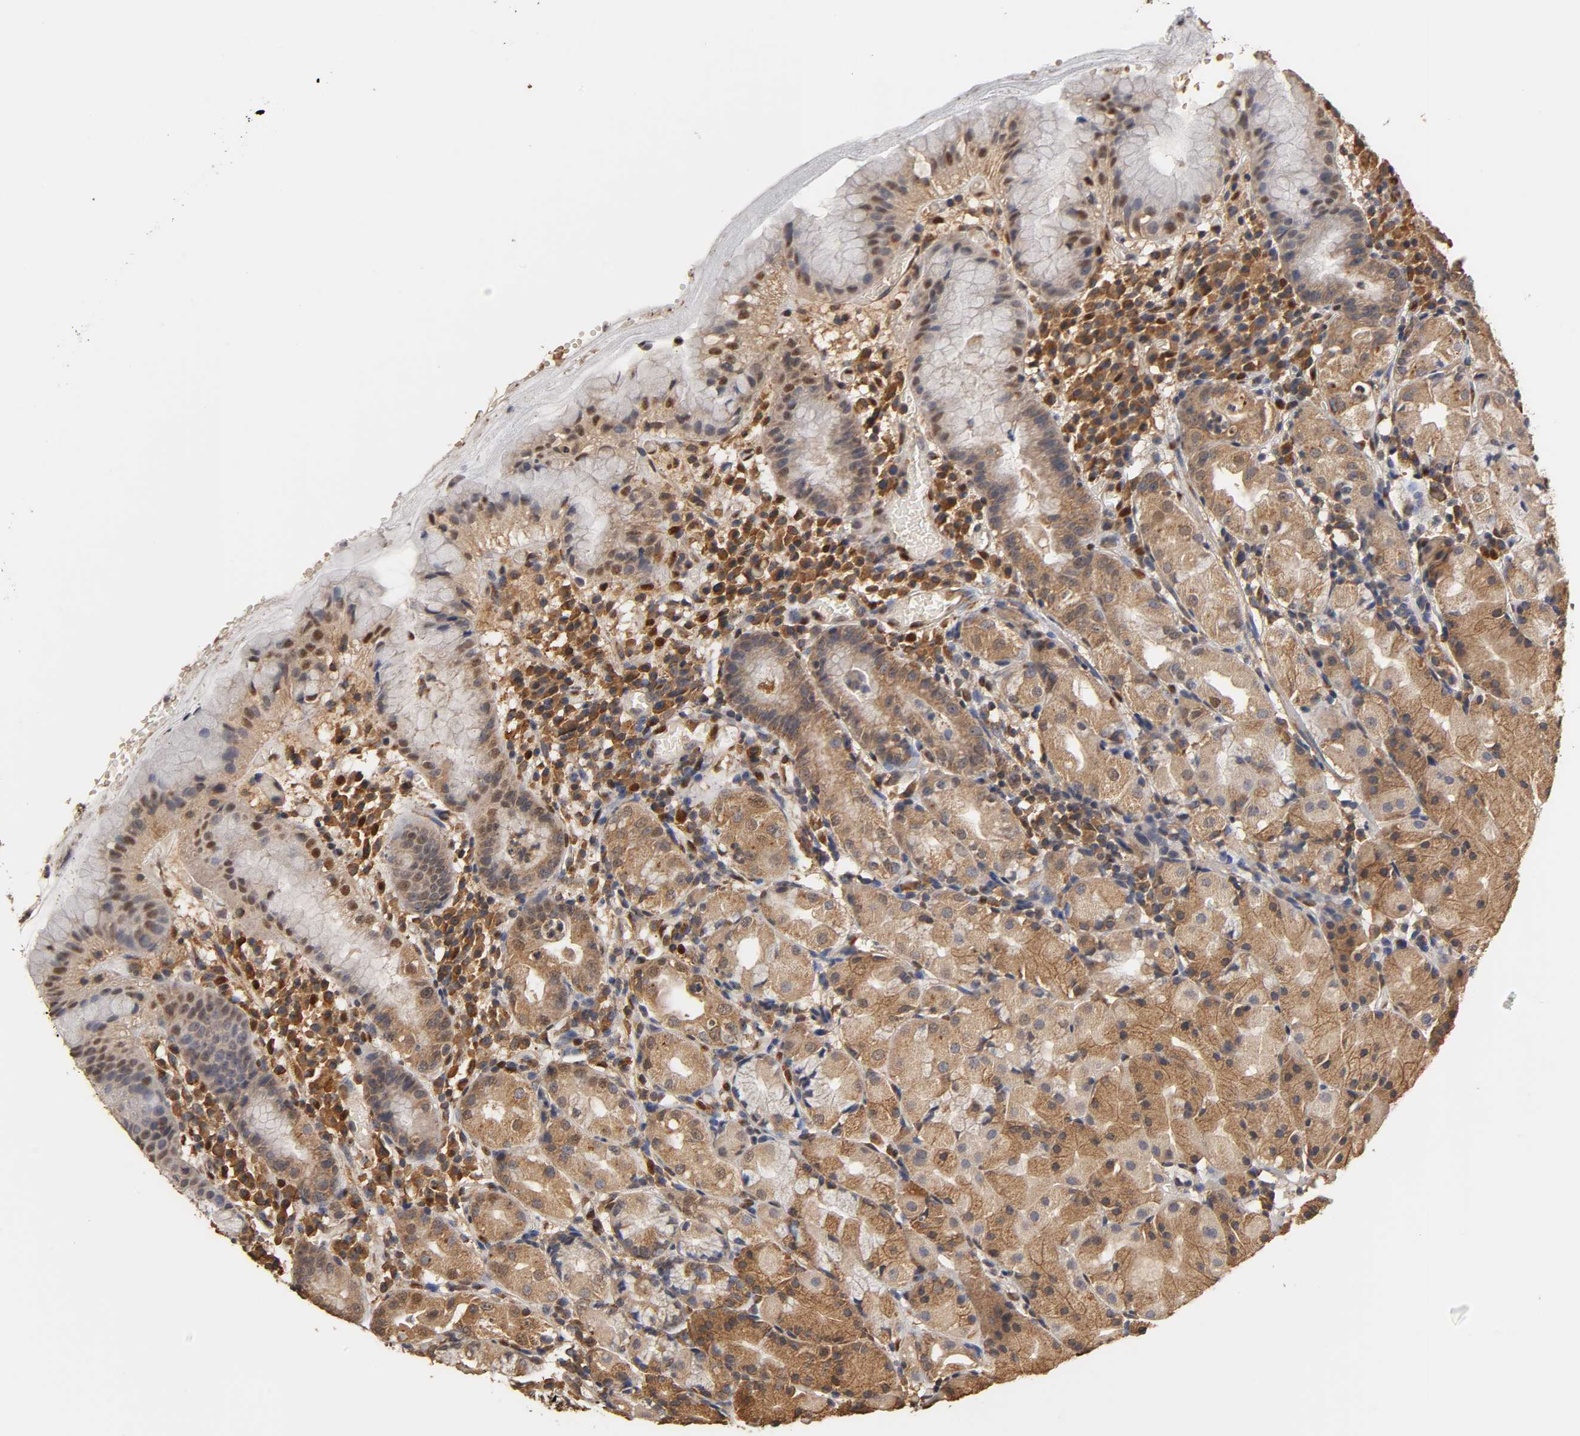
{"staining": {"intensity": "strong", "quantity": ">75%", "location": "cytoplasmic/membranous"}, "tissue": "stomach", "cell_type": "Glandular cells", "image_type": "normal", "snomed": [{"axis": "morphology", "description": "Normal tissue, NOS"}, {"axis": "topography", "description": "Stomach"}, {"axis": "topography", "description": "Stomach, lower"}], "caption": "Protein staining of normal stomach demonstrates strong cytoplasmic/membranous positivity in about >75% of glandular cells. The staining is performed using DAB (3,3'-diaminobenzidine) brown chromogen to label protein expression. The nuclei are counter-stained blue using hematoxylin.", "gene": "PKN1", "patient": {"sex": "female", "age": 75}}